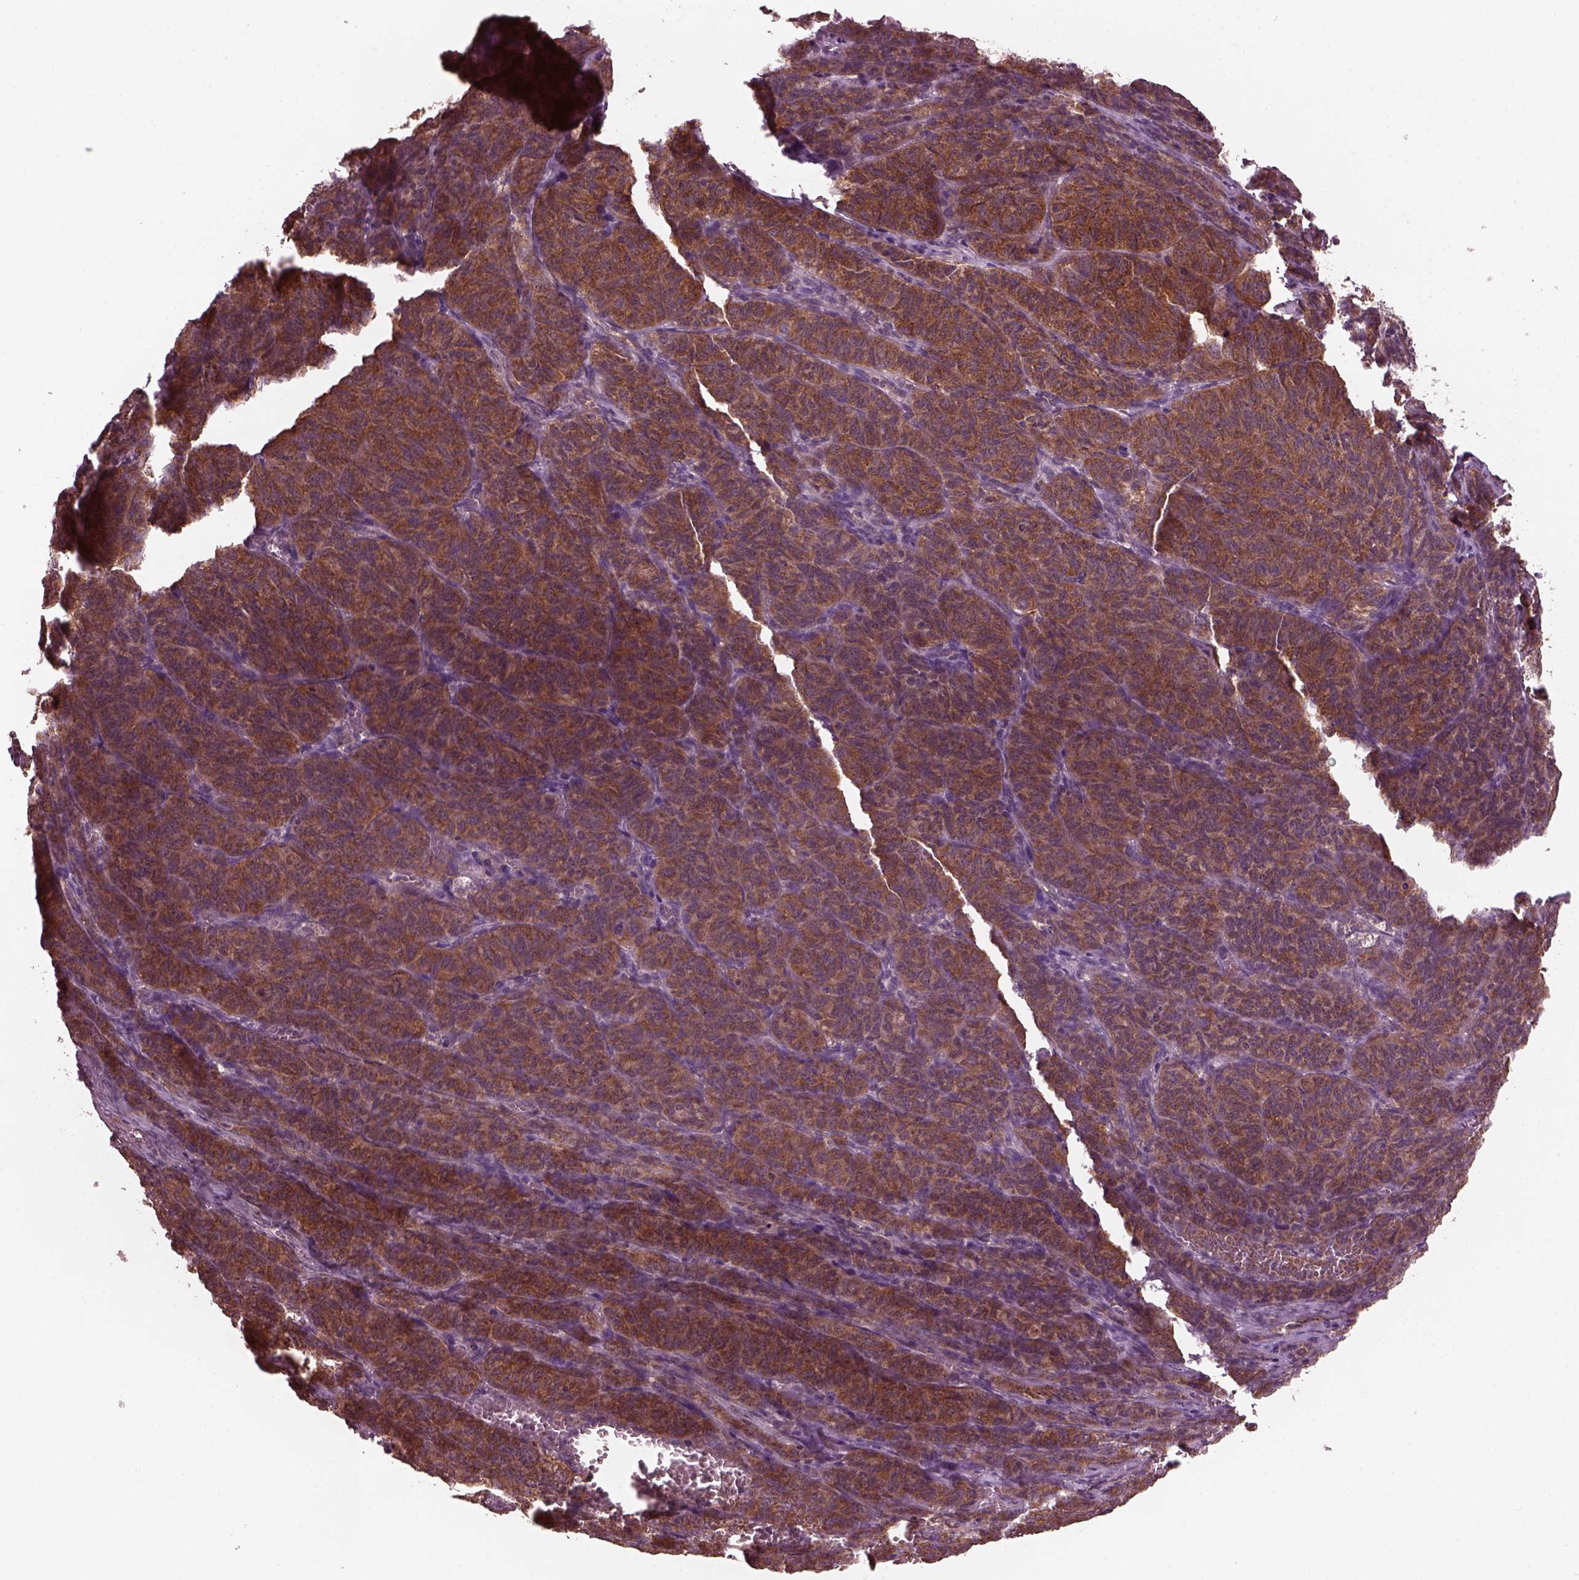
{"staining": {"intensity": "strong", "quantity": ">75%", "location": "cytoplasmic/membranous"}, "tissue": "ovarian cancer", "cell_type": "Tumor cells", "image_type": "cancer", "snomed": [{"axis": "morphology", "description": "Carcinoma, endometroid"}, {"axis": "topography", "description": "Ovary"}], "caption": "A photomicrograph showing strong cytoplasmic/membranous expression in about >75% of tumor cells in endometroid carcinoma (ovarian), as visualized by brown immunohistochemical staining.", "gene": "TUBG1", "patient": {"sex": "female", "age": 80}}